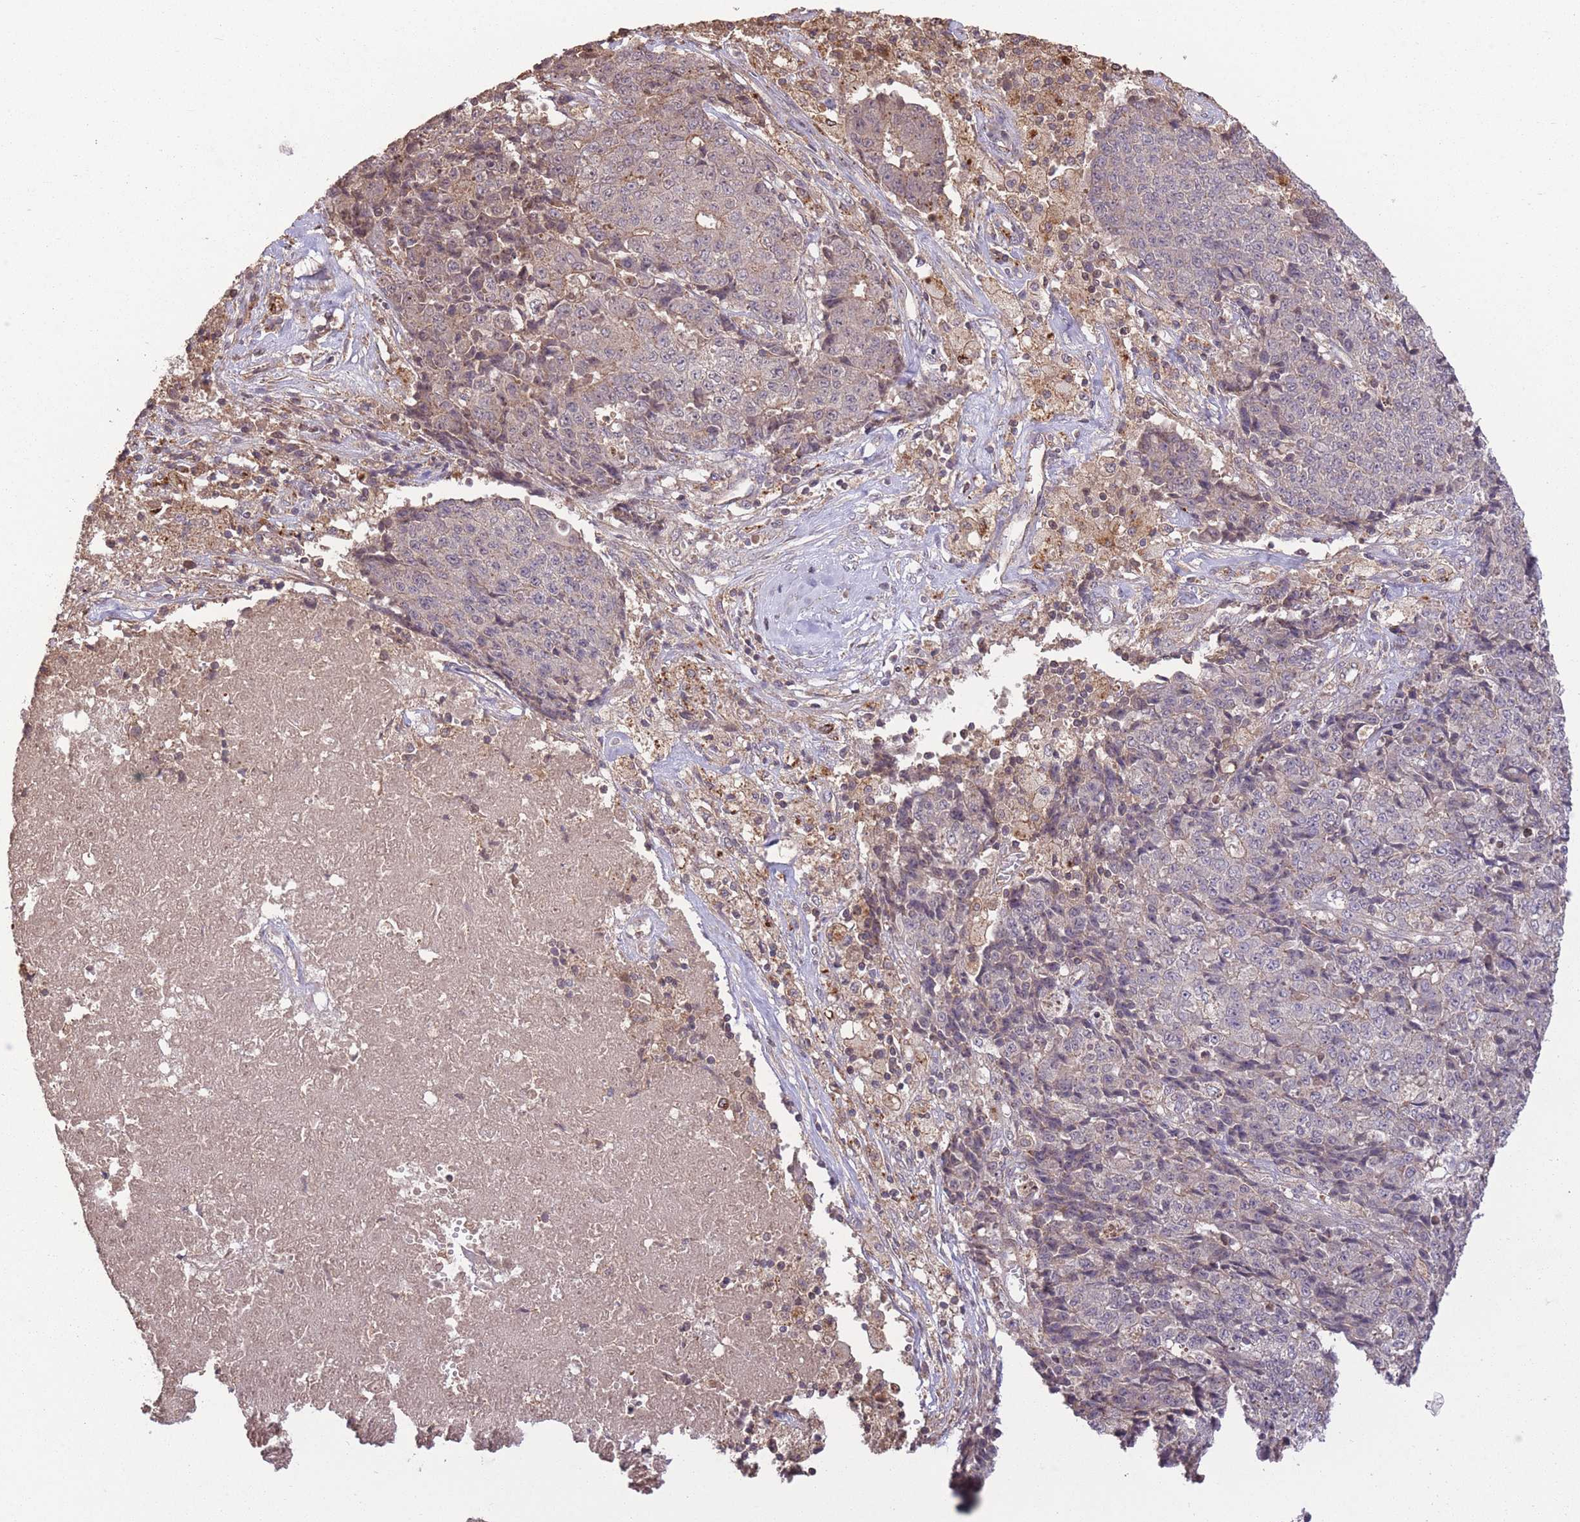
{"staining": {"intensity": "weak", "quantity": "25%-75%", "location": "cytoplasmic/membranous"}, "tissue": "ovarian cancer", "cell_type": "Tumor cells", "image_type": "cancer", "snomed": [{"axis": "morphology", "description": "Carcinoma, endometroid"}, {"axis": "topography", "description": "Ovary"}], "caption": "Weak cytoplasmic/membranous protein staining is appreciated in approximately 25%-75% of tumor cells in endometroid carcinoma (ovarian).", "gene": "POLR3F", "patient": {"sex": "female", "age": 42}}